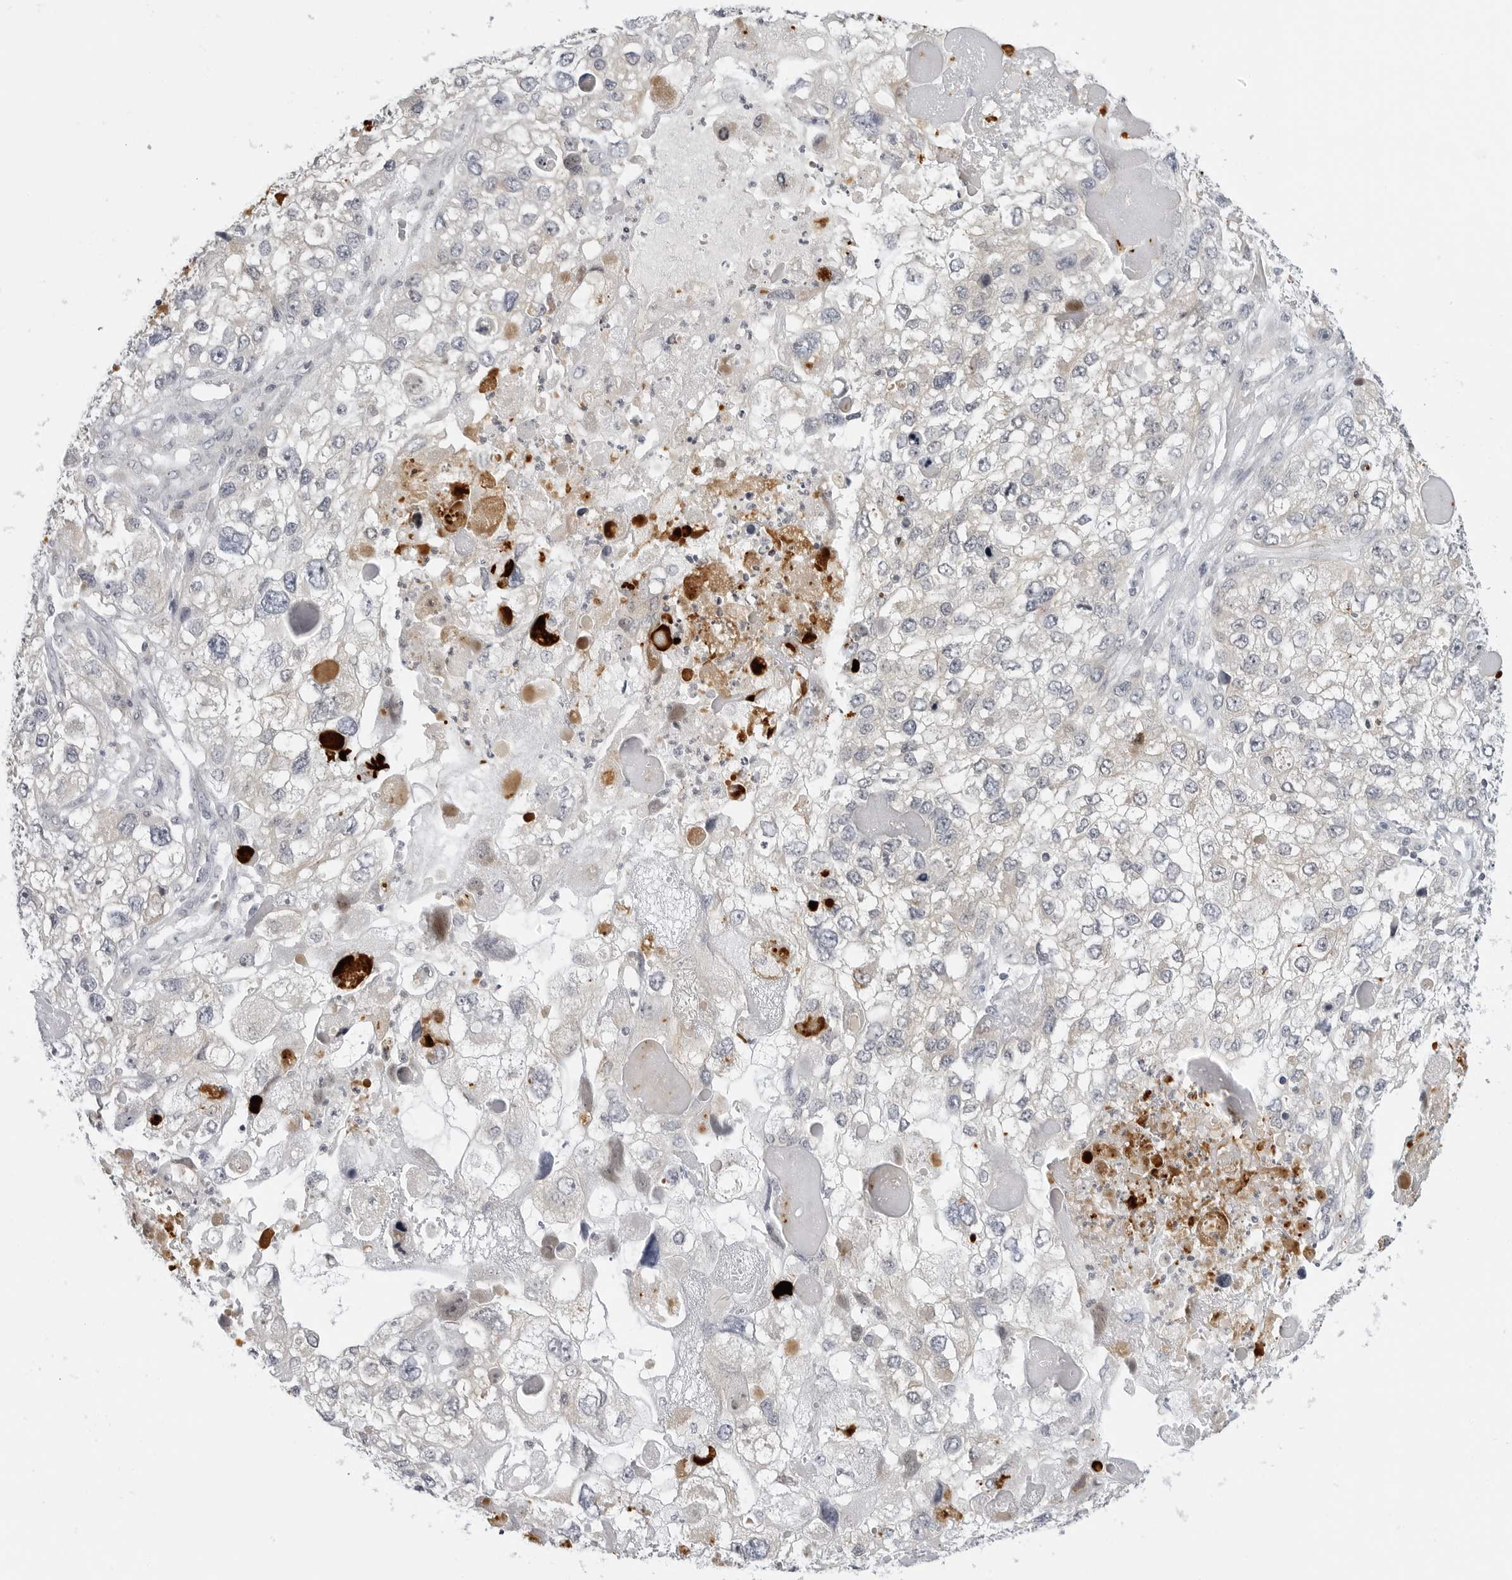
{"staining": {"intensity": "negative", "quantity": "none", "location": "none"}, "tissue": "endometrial cancer", "cell_type": "Tumor cells", "image_type": "cancer", "snomed": [{"axis": "morphology", "description": "Adenocarcinoma, NOS"}, {"axis": "topography", "description": "Endometrium"}], "caption": "There is no significant positivity in tumor cells of endometrial cancer (adenocarcinoma). The staining was performed using DAB to visualize the protein expression in brown, while the nuclei were stained in blue with hematoxylin (Magnification: 20x).", "gene": "MAP2K5", "patient": {"sex": "female", "age": 49}}